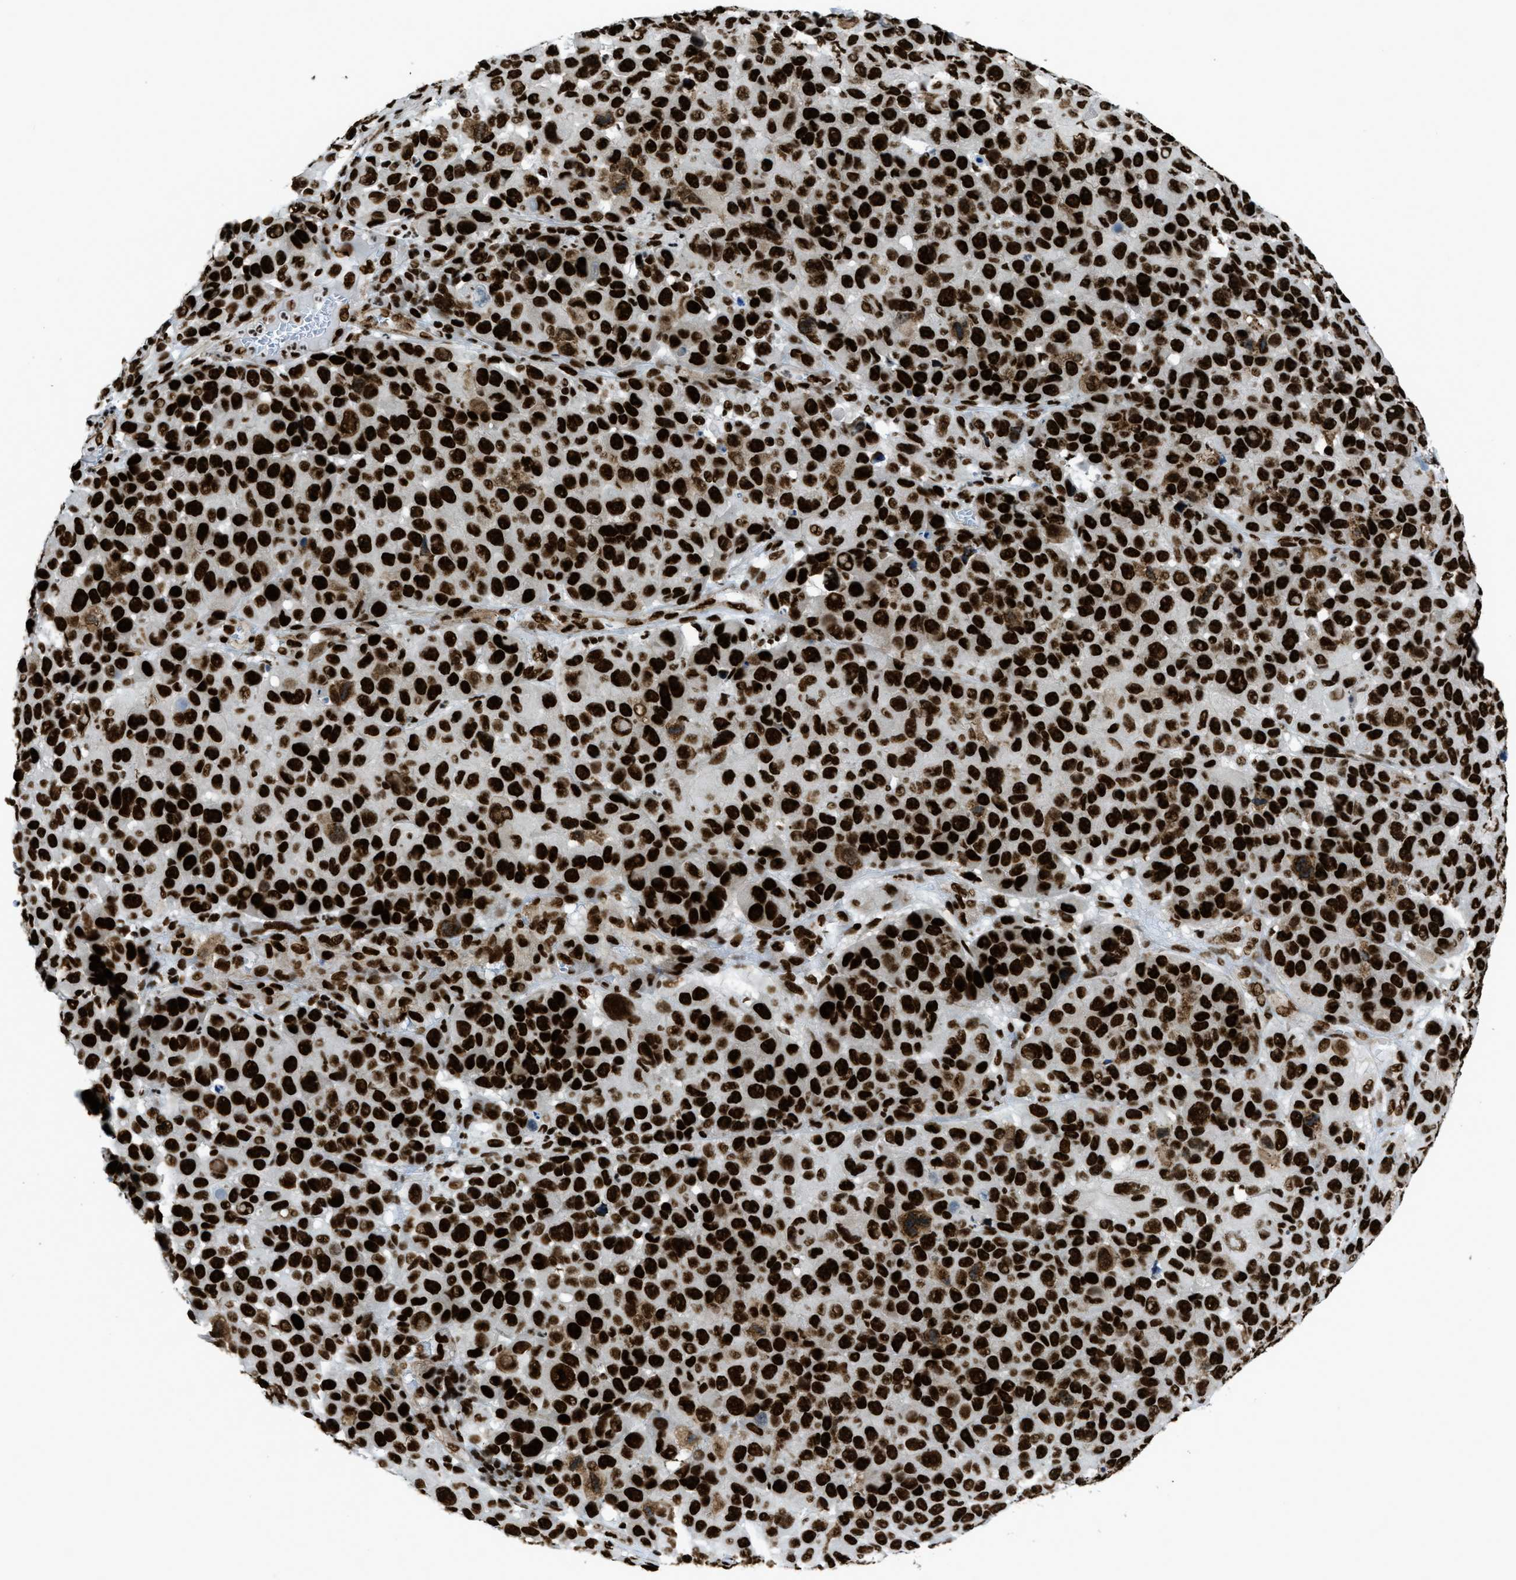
{"staining": {"intensity": "strong", "quantity": ">75%", "location": "nuclear"}, "tissue": "melanoma", "cell_type": "Tumor cells", "image_type": "cancer", "snomed": [{"axis": "morphology", "description": "Malignant melanoma, NOS"}, {"axis": "topography", "description": "Skin"}], "caption": "Strong nuclear expression is seen in approximately >75% of tumor cells in malignant melanoma. Using DAB (brown) and hematoxylin (blue) stains, captured at high magnification using brightfield microscopy.", "gene": "ZNF207", "patient": {"sex": "male", "age": 53}}